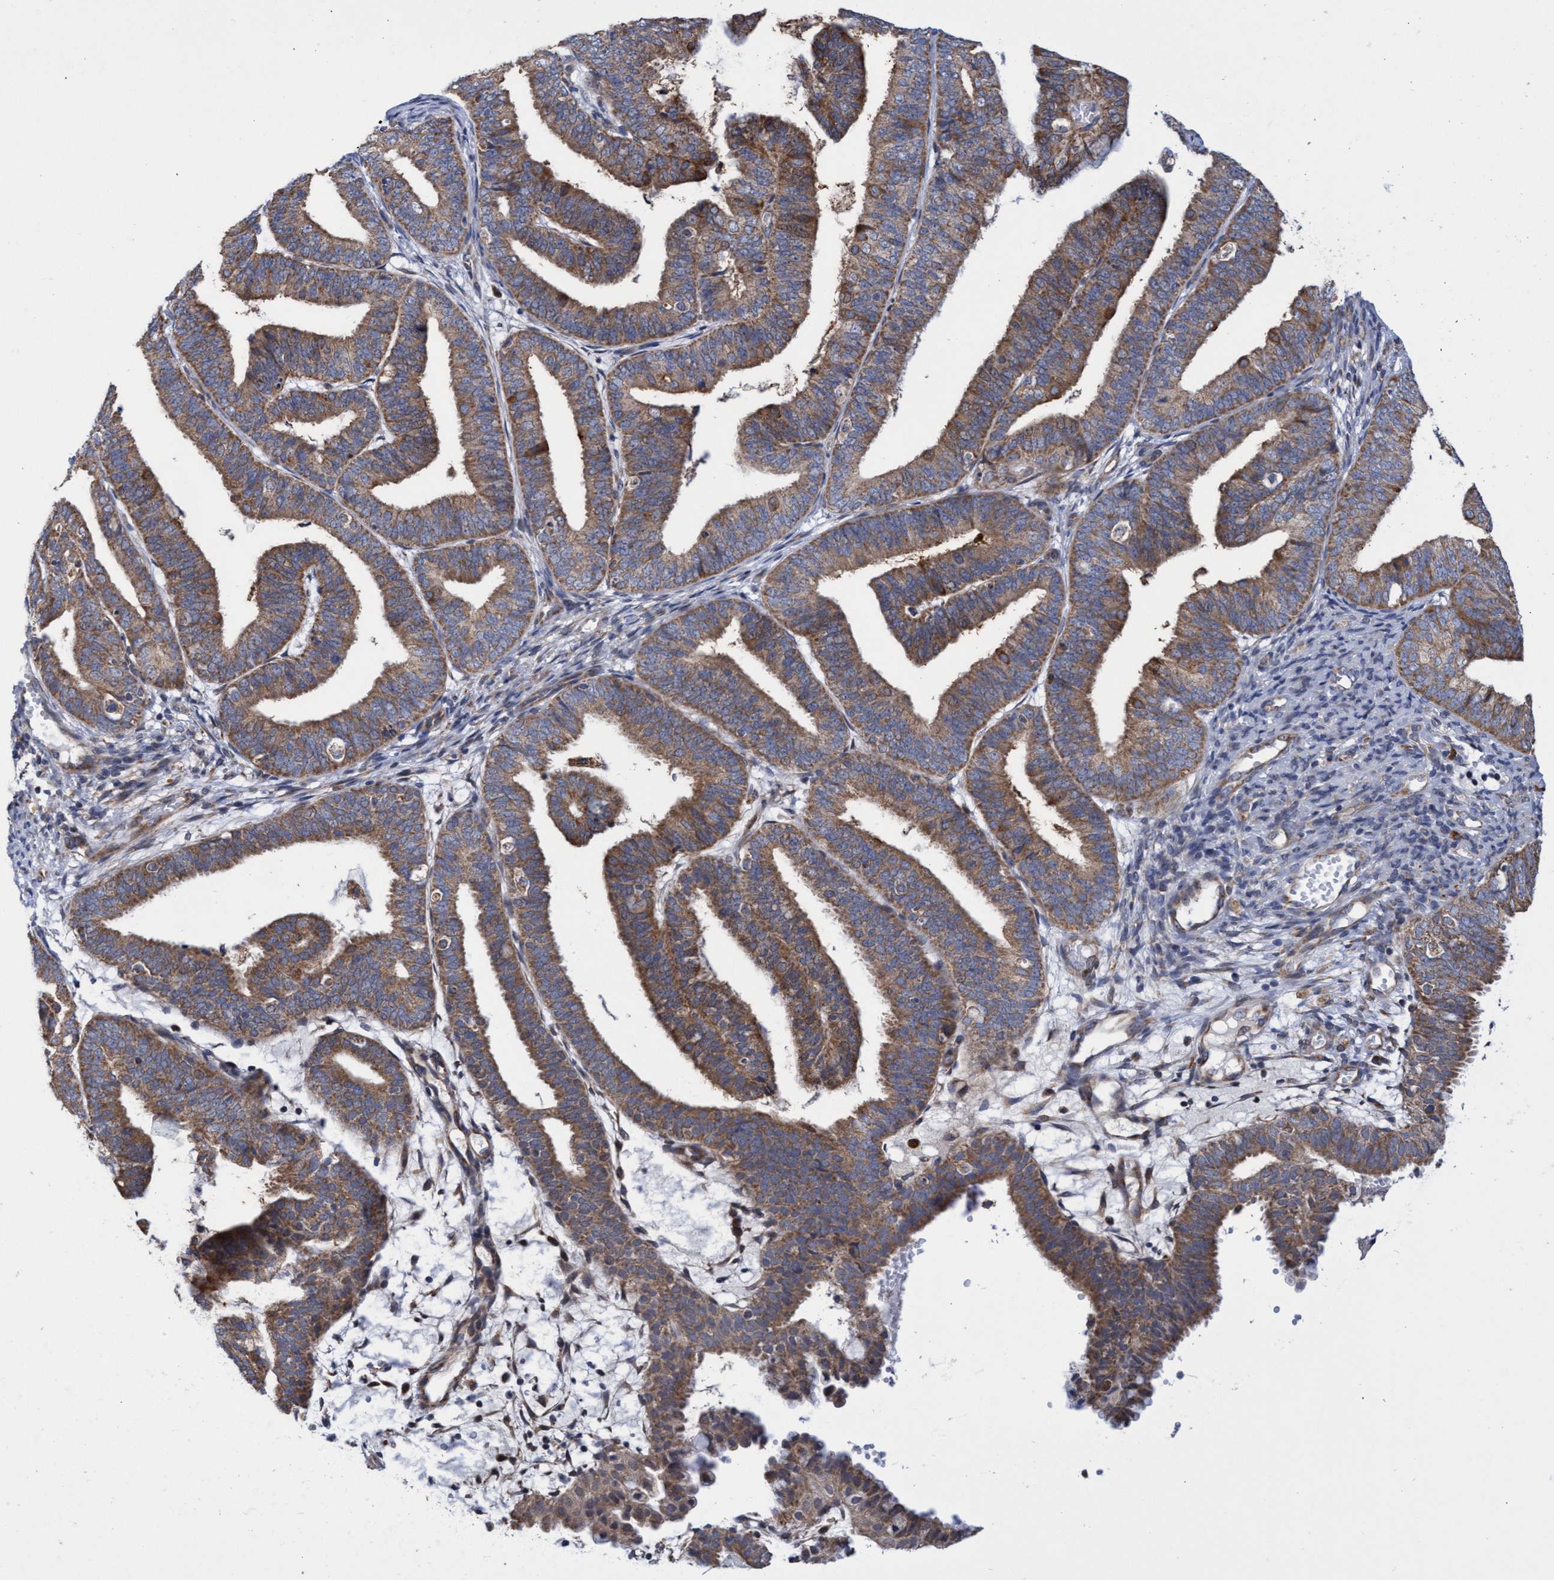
{"staining": {"intensity": "moderate", "quantity": ">75%", "location": "cytoplasmic/membranous"}, "tissue": "endometrial cancer", "cell_type": "Tumor cells", "image_type": "cancer", "snomed": [{"axis": "morphology", "description": "Adenocarcinoma, NOS"}, {"axis": "topography", "description": "Endometrium"}], "caption": "Protein staining of endometrial cancer (adenocarcinoma) tissue reveals moderate cytoplasmic/membranous positivity in about >75% of tumor cells.", "gene": "NAT16", "patient": {"sex": "female", "age": 63}}